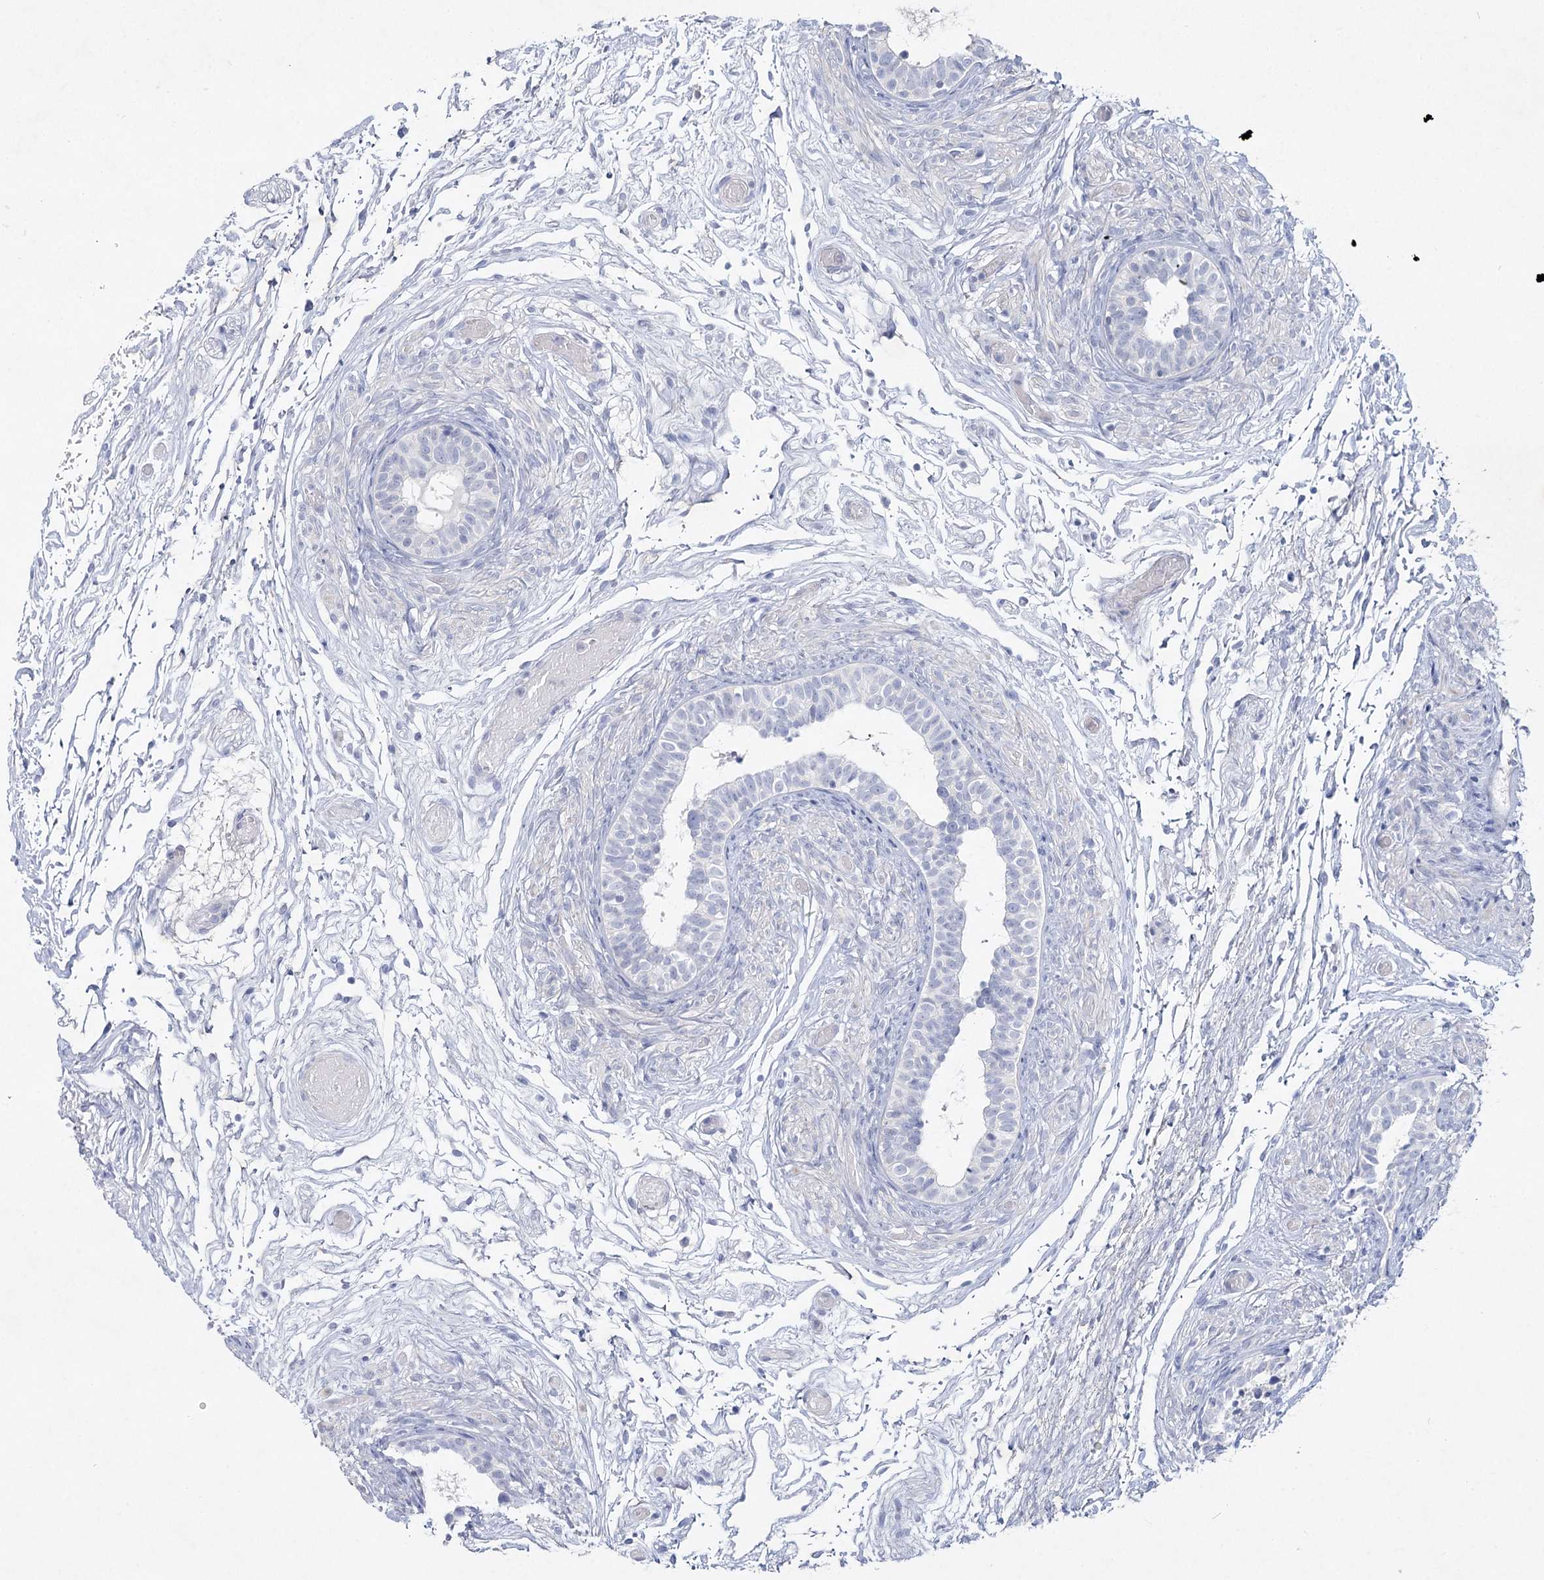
{"staining": {"intensity": "moderate", "quantity": "<25%", "location": "cytoplasmic/membranous"}, "tissue": "epididymis", "cell_type": "Glandular cells", "image_type": "normal", "snomed": [{"axis": "morphology", "description": "Normal tissue, NOS"}, {"axis": "topography", "description": "Epididymis"}], "caption": "Immunohistochemistry micrograph of normal human epididymis stained for a protein (brown), which demonstrates low levels of moderate cytoplasmic/membranous expression in about <25% of glandular cells.", "gene": "MAP3K13", "patient": {"sex": "male", "age": 5}}